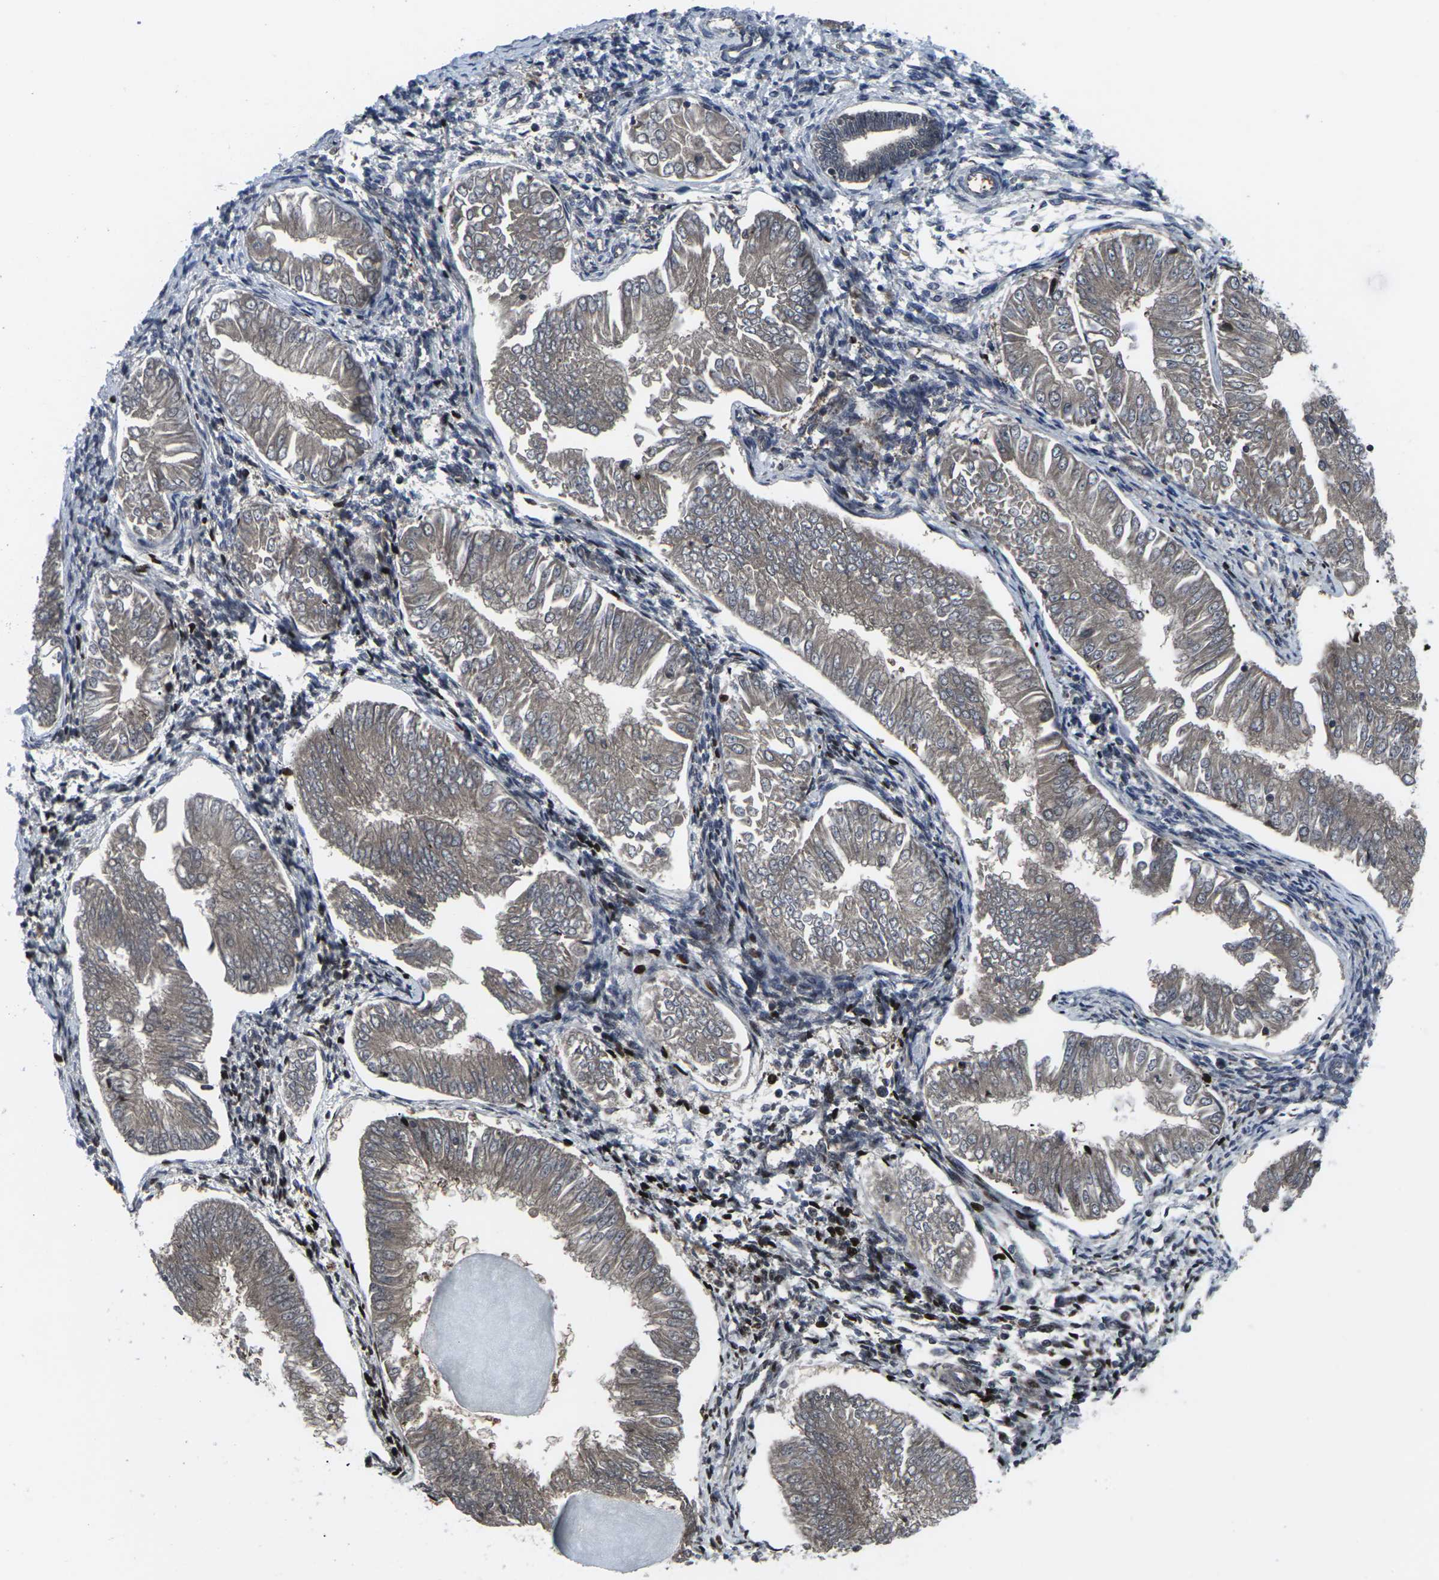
{"staining": {"intensity": "weak", "quantity": ">75%", "location": "cytoplasmic/membranous"}, "tissue": "endometrial cancer", "cell_type": "Tumor cells", "image_type": "cancer", "snomed": [{"axis": "morphology", "description": "Adenocarcinoma, NOS"}, {"axis": "topography", "description": "Endometrium"}], "caption": "The image demonstrates staining of endometrial cancer, revealing weak cytoplasmic/membranous protein positivity (brown color) within tumor cells.", "gene": "HPRT1", "patient": {"sex": "female", "age": 53}}